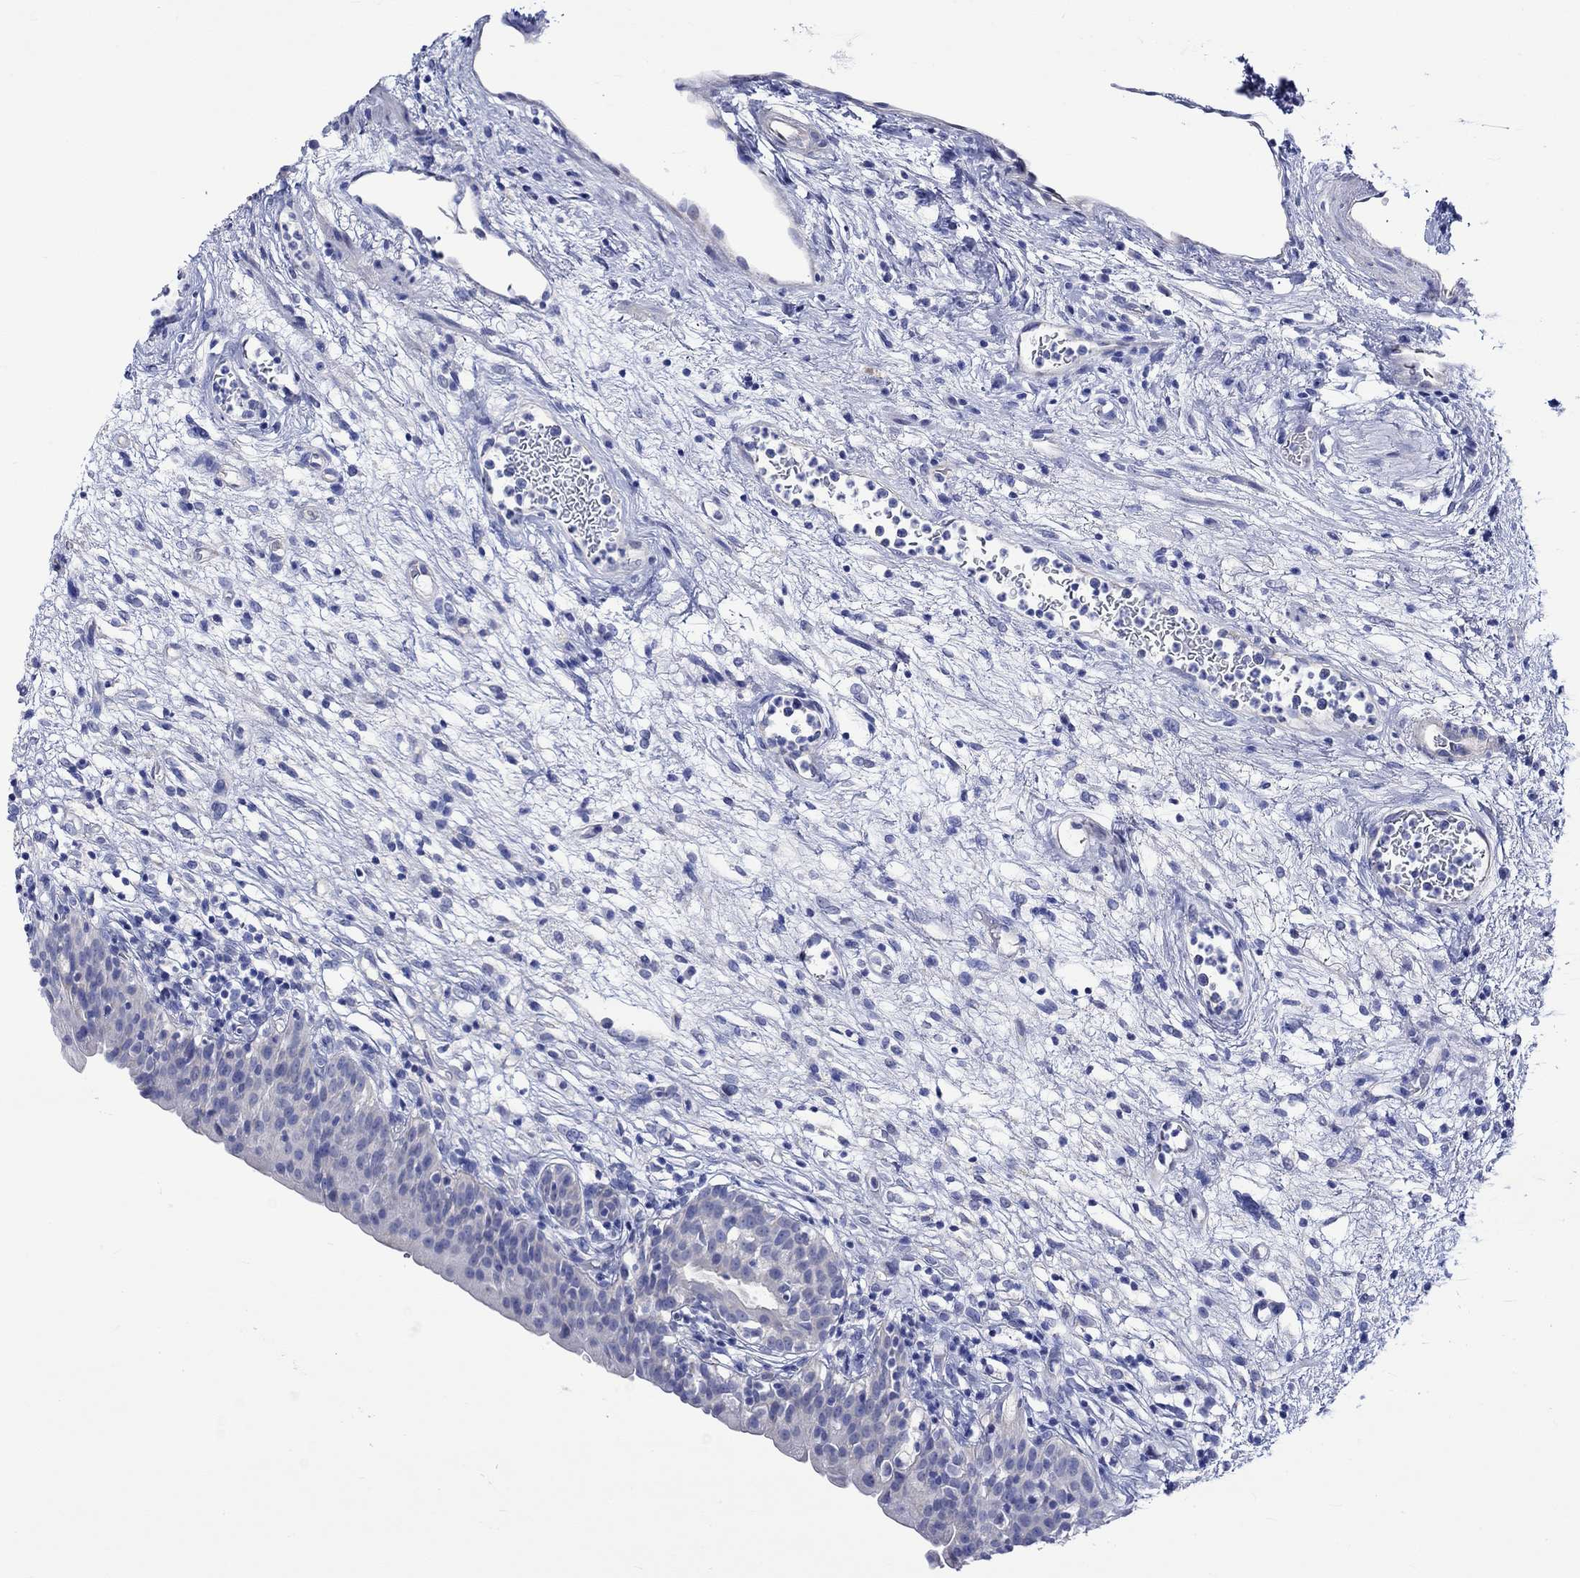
{"staining": {"intensity": "negative", "quantity": "none", "location": "none"}, "tissue": "urinary bladder", "cell_type": "Urothelial cells", "image_type": "normal", "snomed": [{"axis": "morphology", "description": "Normal tissue, NOS"}, {"axis": "topography", "description": "Urinary bladder"}], "caption": "Immunohistochemistry histopathology image of unremarkable urinary bladder: human urinary bladder stained with DAB (3,3'-diaminobenzidine) demonstrates no significant protein positivity in urothelial cells. The staining is performed using DAB (3,3'-diaminobenzidine) brown chromogen with nuclei counter-stained in using hematoxylin.", "gene": "HARBI1", "patient": {"sex": "male", "age": 76}}